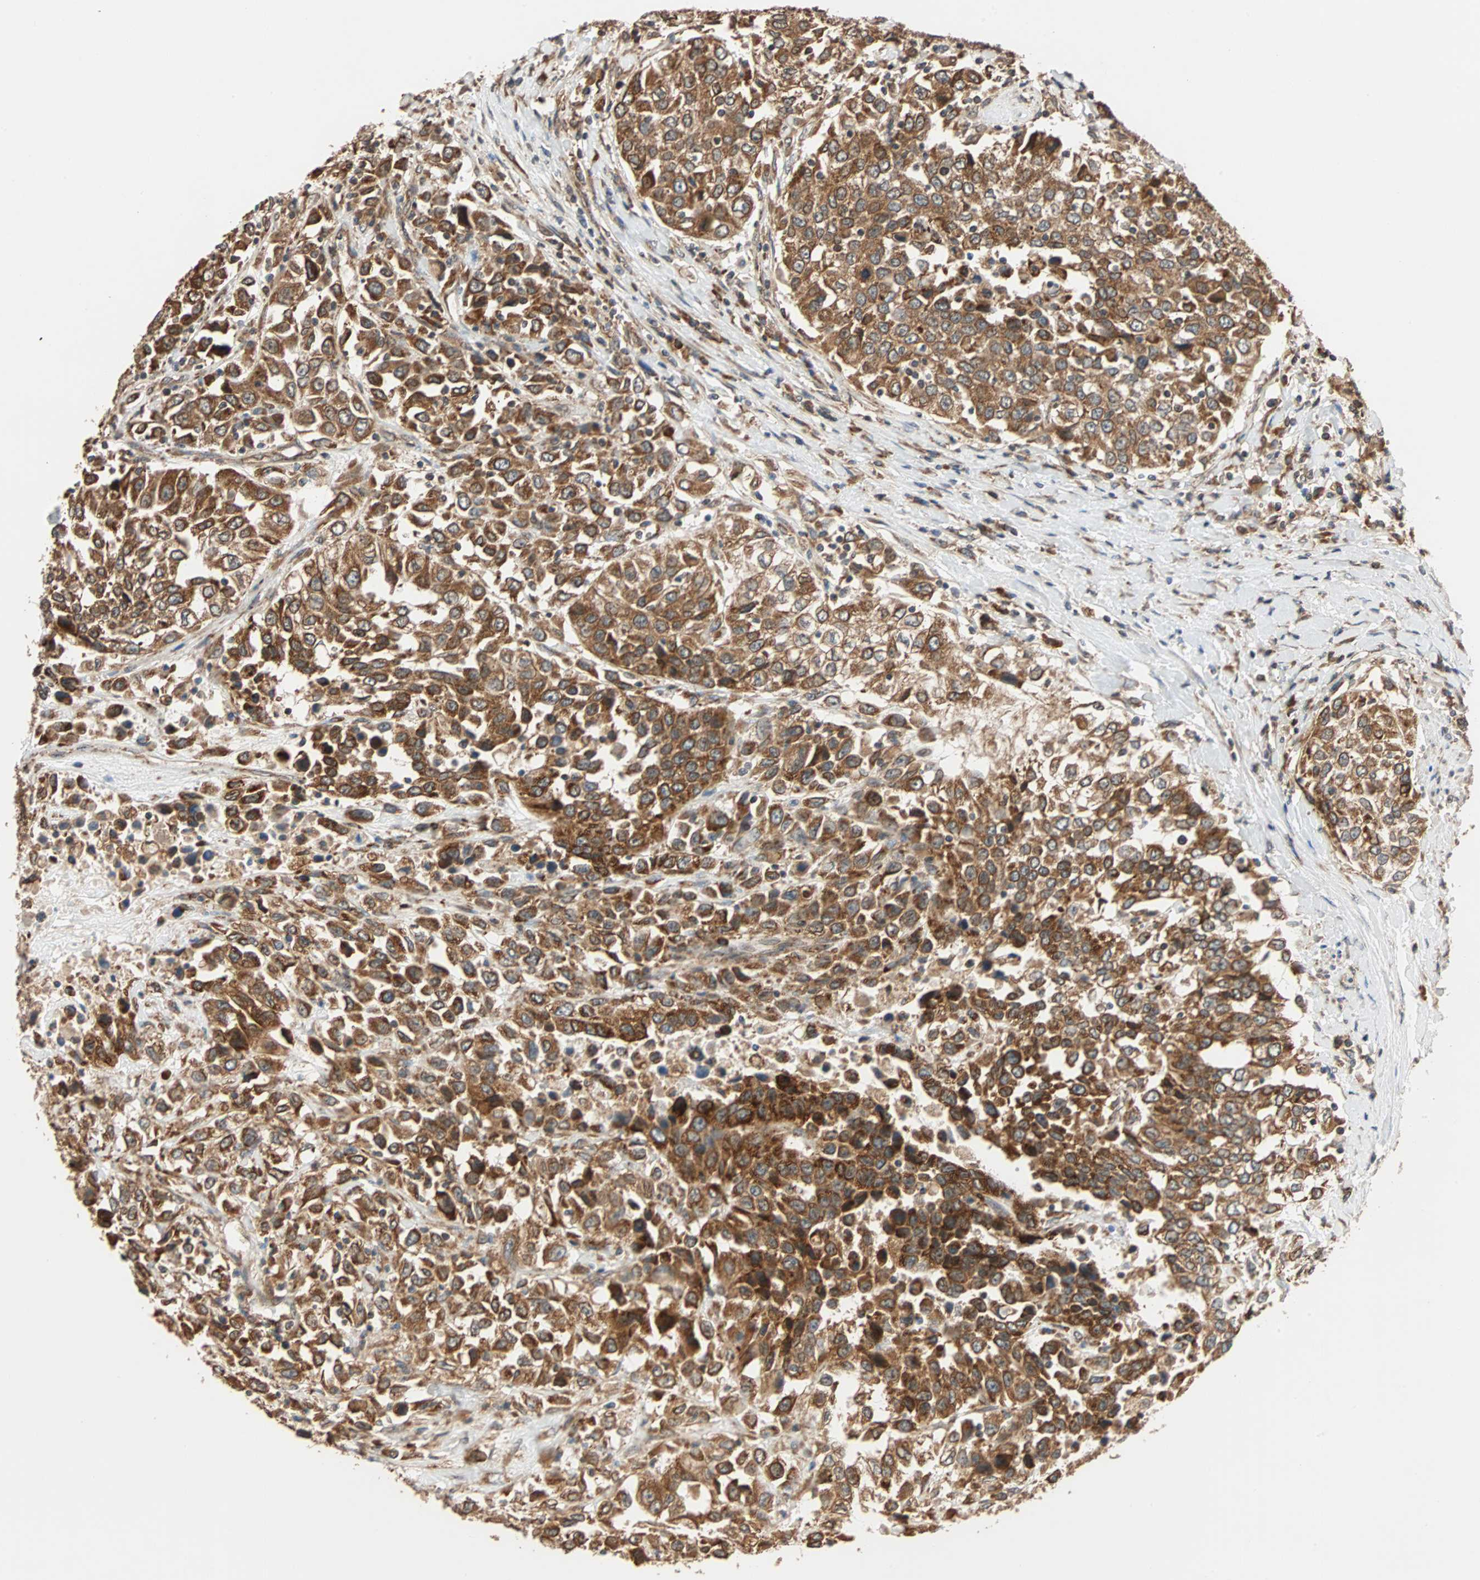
{"staining": {"intensity": "strong", "quantity": ">75%", "location": "cytoplasmic/membranous"}, "tissue": "urothelial cancer", "cell_type": "Tumor cells", "image_type": "cancer", "snomed": [{"axis": "morphology", "description": "Urothelial carcinoma, High grade"}, {"axis": "topography", "description": "Urinary bladder"}], "caption": "High-magnification brightfield microscopy of urothelial cancer stained with DAB (brown) and counterstained with hematoxylin (blue). tumor cells exhibit strong cytoplasmic/membranous positivity is identified in about>75% of cells.", "gene": "AUP1", "patient": {"sex": "female", "age": 80}}